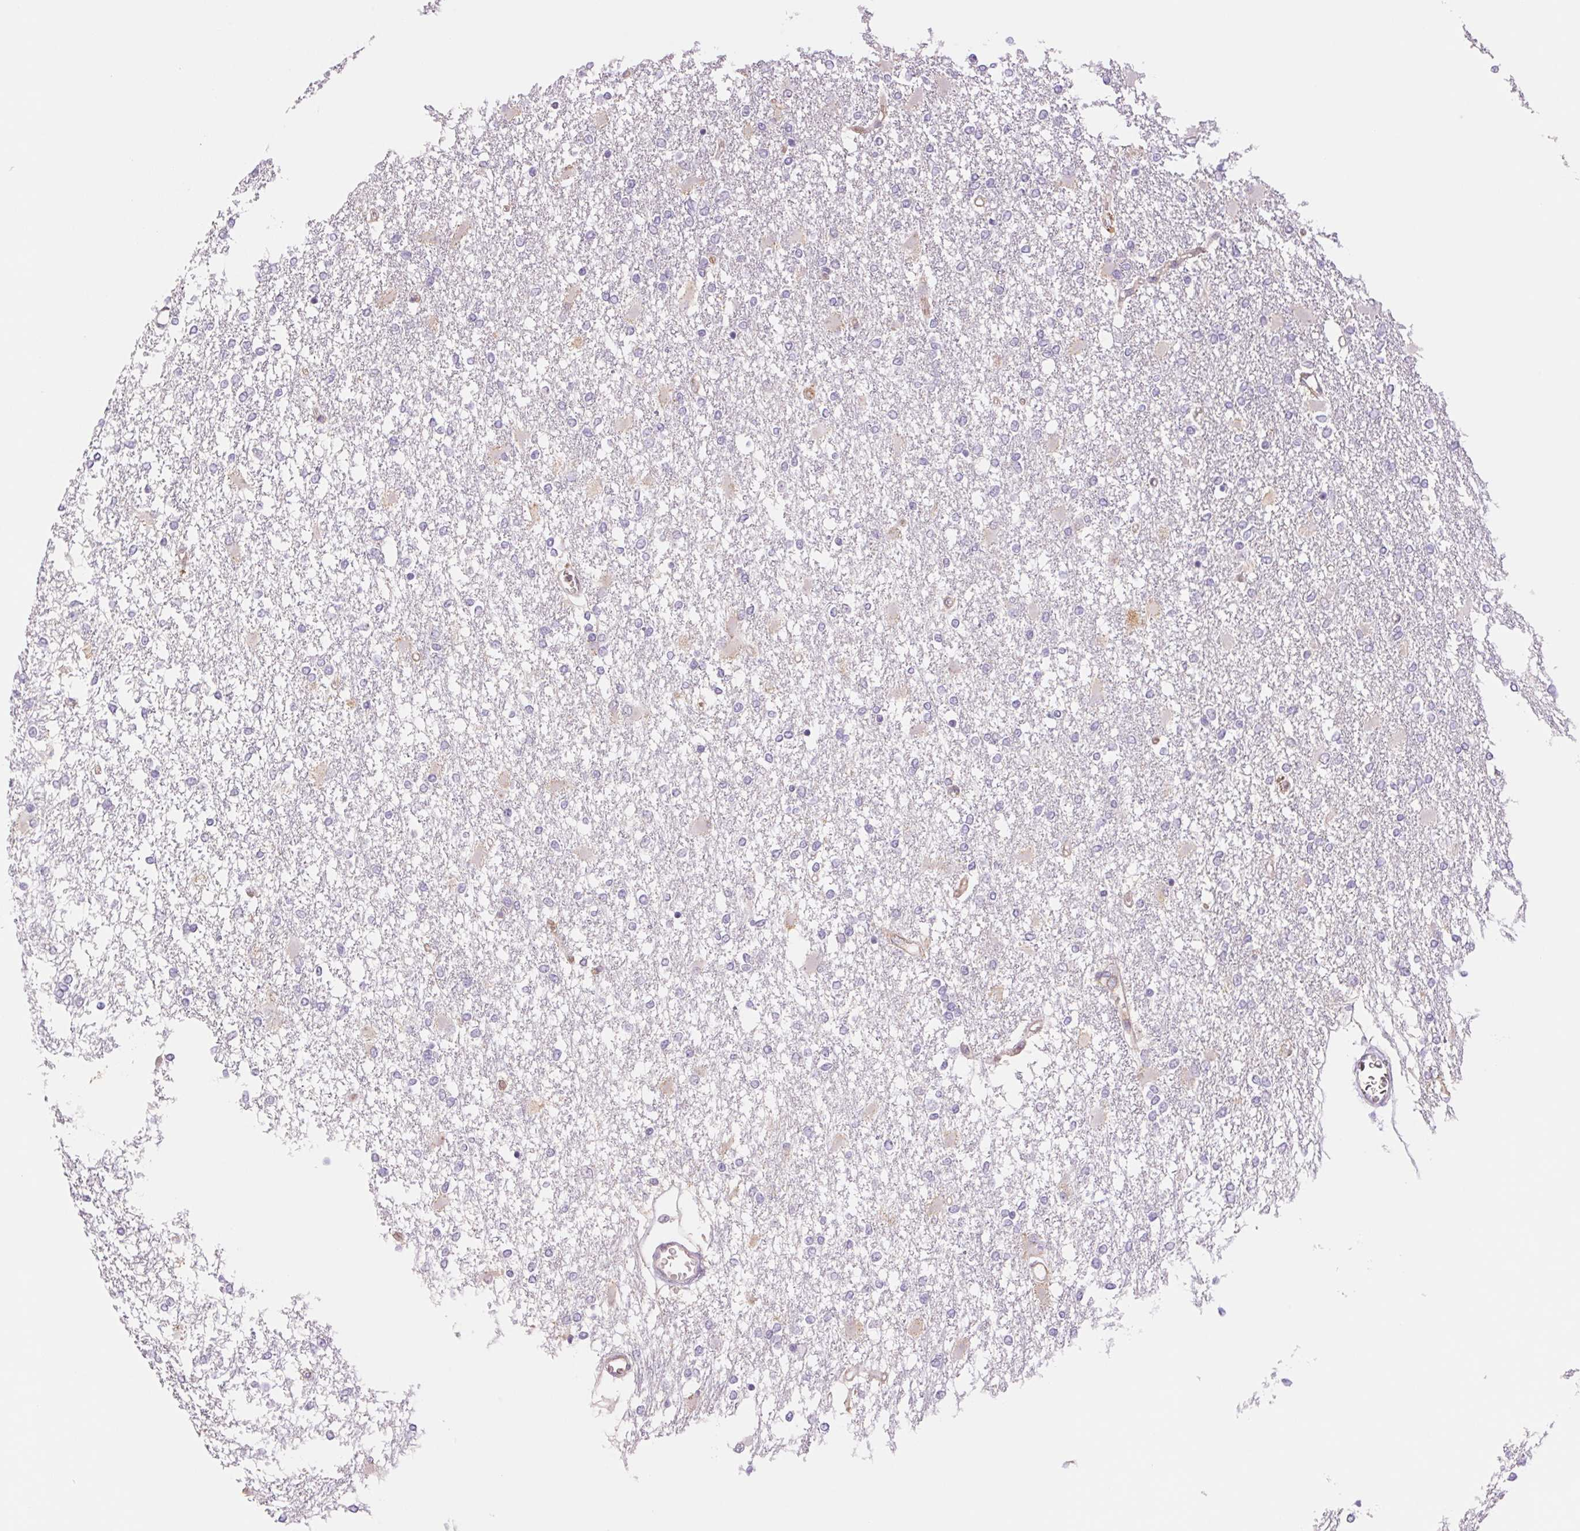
{"staining": {"intensity": "negative", "quantity": "none", "location": "none"}, "tissue": "glioma", "cell_type": "Tumor cells", "image_type": "cancer", "snomed": [{"axis": "morphology", "description": "Glioma, malignant, High grade"}, {"axis": "topography", "description": "Cerebral cortex"}], "caption": "High power microscopy photomicrograph of an immunohistochemistry (IHC) histopathology image of glioma, revealing no significant positivity in tumor cells.", "gene": "IGFL3", "patient": {"sex": "male", "age": 79}}